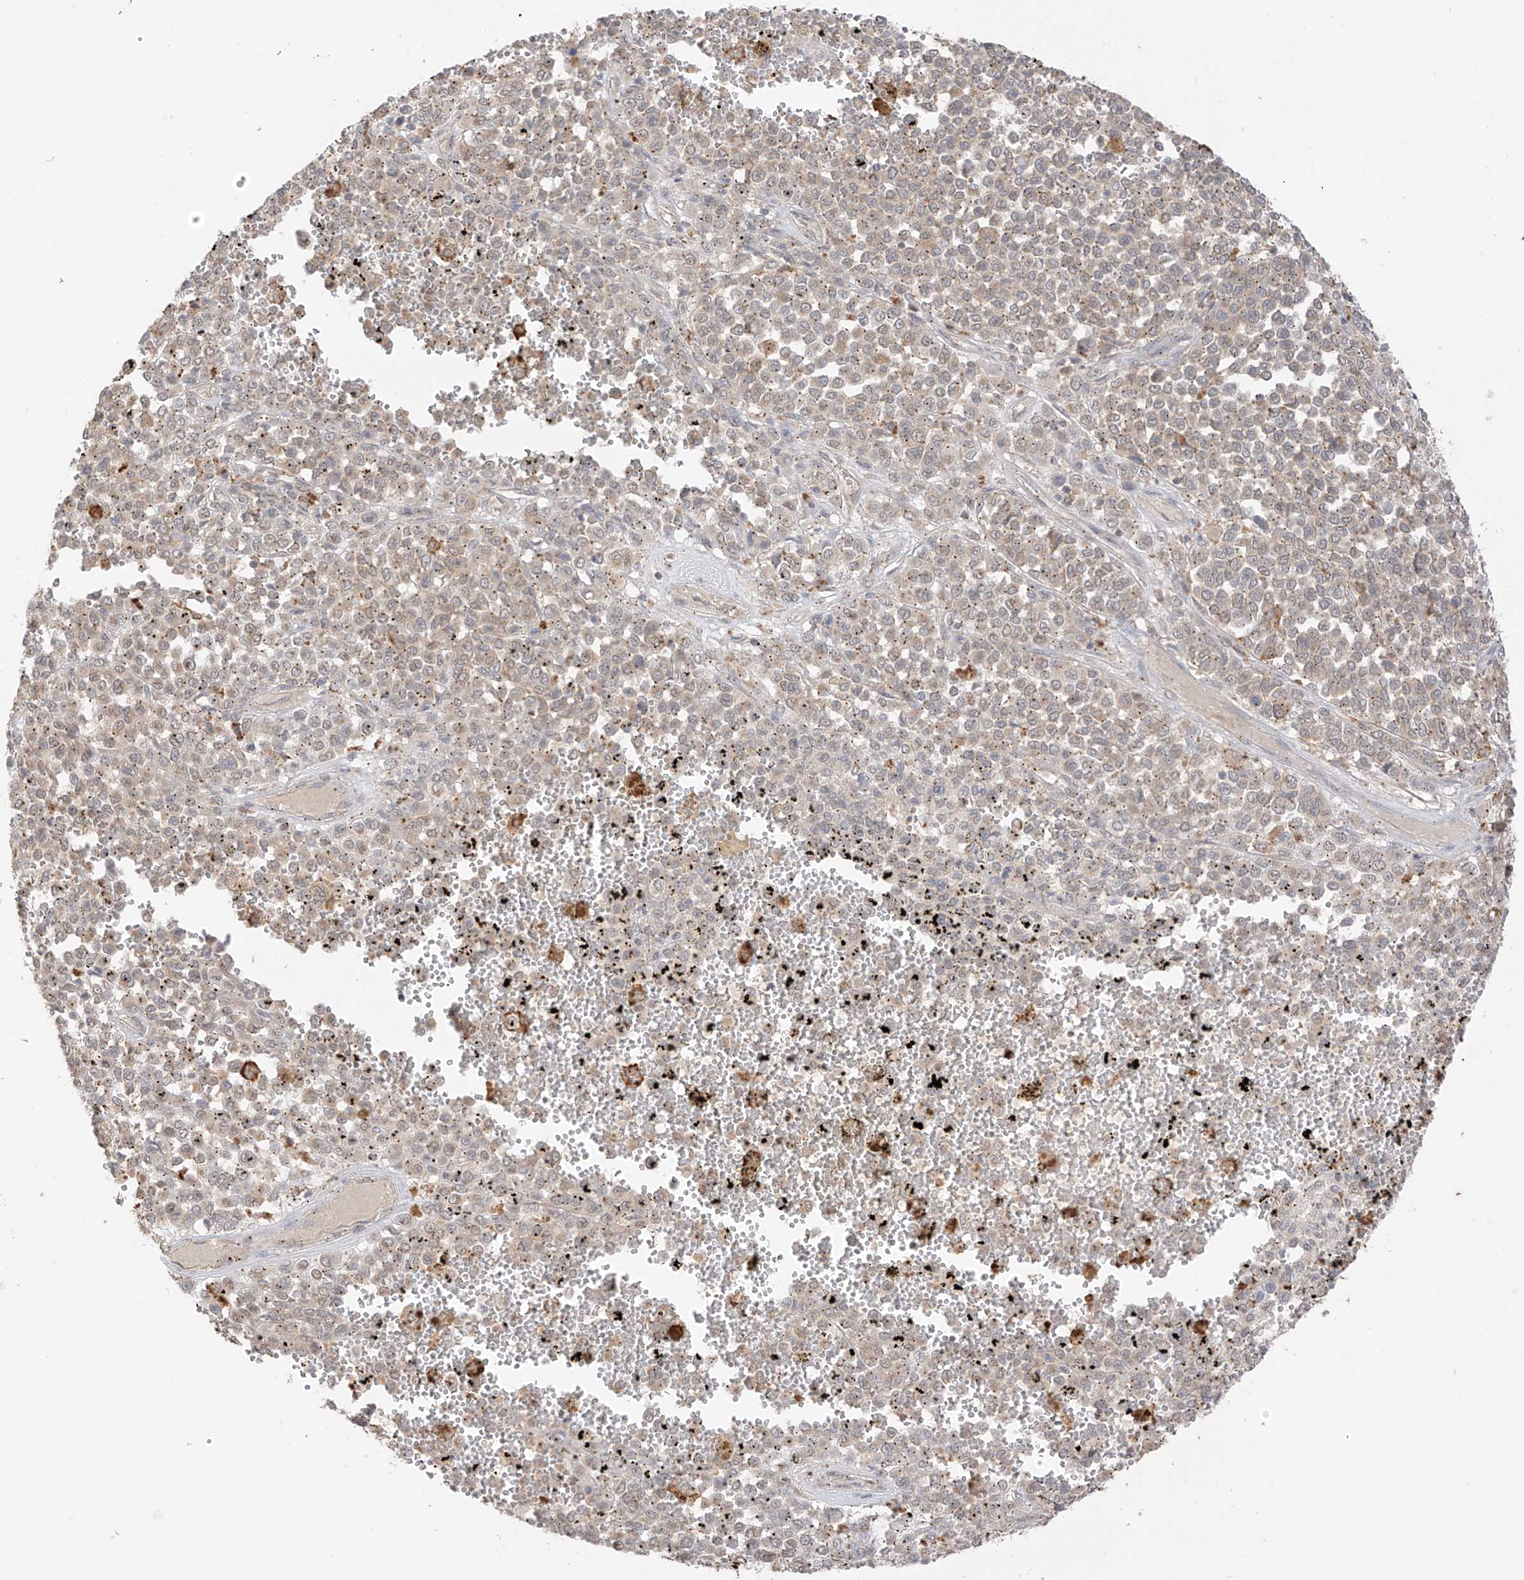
{"staining": {"intensity": "moderate", "quantity": "<25%", "location": "cytoplasmic/membranous"}, "tissue": "melanoma", "cell_type": "Tumor cells", "image_type": "cancer", "snomed": [{"axis": "morphology", "description": "Malignant melanoma, Metastatic site"}, {"axis": "topography", "description": "Pancreas"}], "caption": "Malignant melanoma (metastatic site) tissue displays moderate cytoplasmic/membranous expression in about <25% of tumor cells", "gene": "N4BP3", "patient": {"sex": "female", "age": 30}}